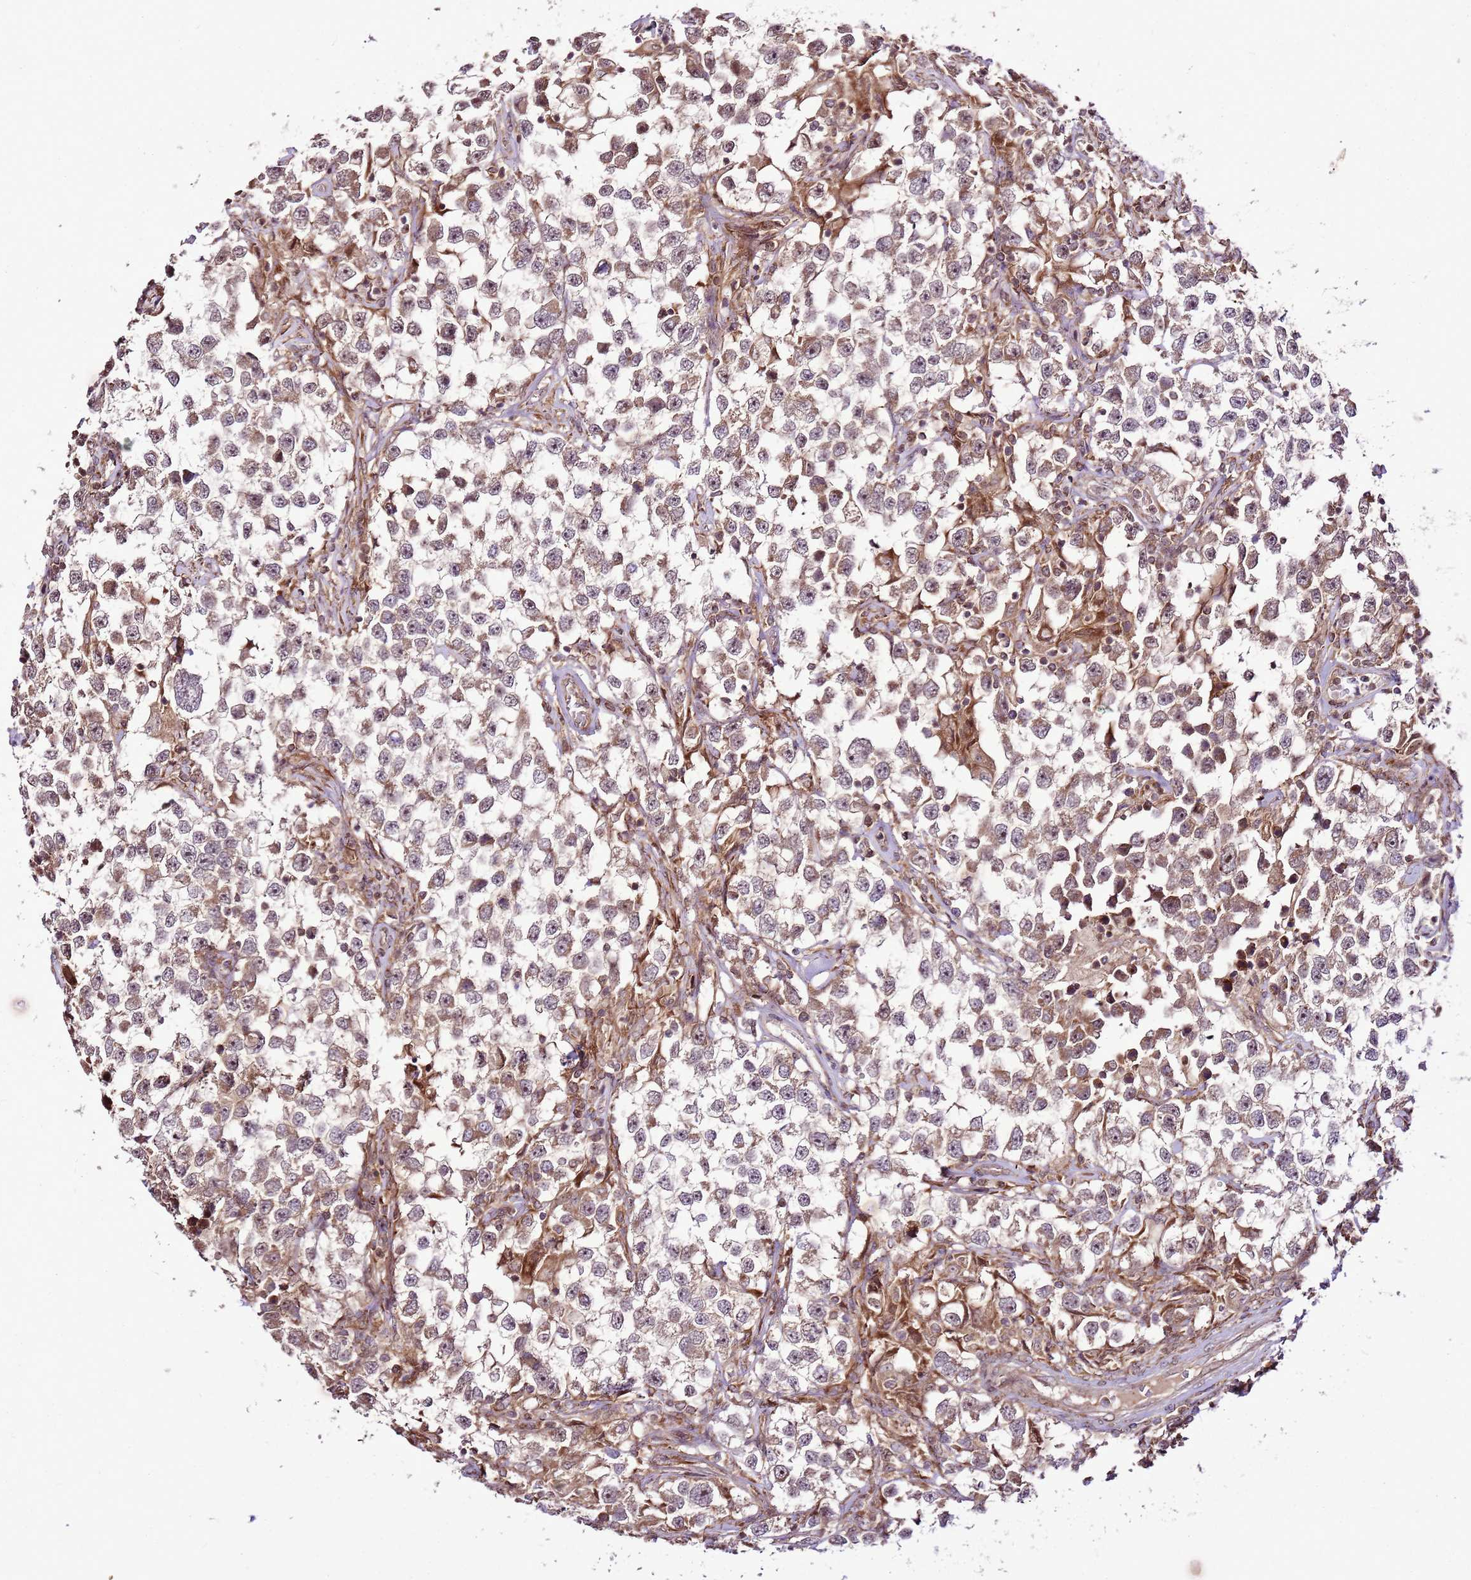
{"staining": {"intensity": "weak", "quantity": ">75%", "location": "cytoplasmic/membranous"}, "tissue": "testis cancer", "cell_type": "Tumor cells", "image_type": "cancer", "snomed": [{"axis": "morphology", "description": "Seminoma, NOS"}, {"axis": "topography", "description": "Testis"}], "caption": "Approximately >75% of tumor cells in seminoma (testis) display weak cytoplasmic/membranous protein positivity as visualized by brown immunohistochemical staining.", "gene": "RASA3", "patient": {"sex": "male", "age": 46}}